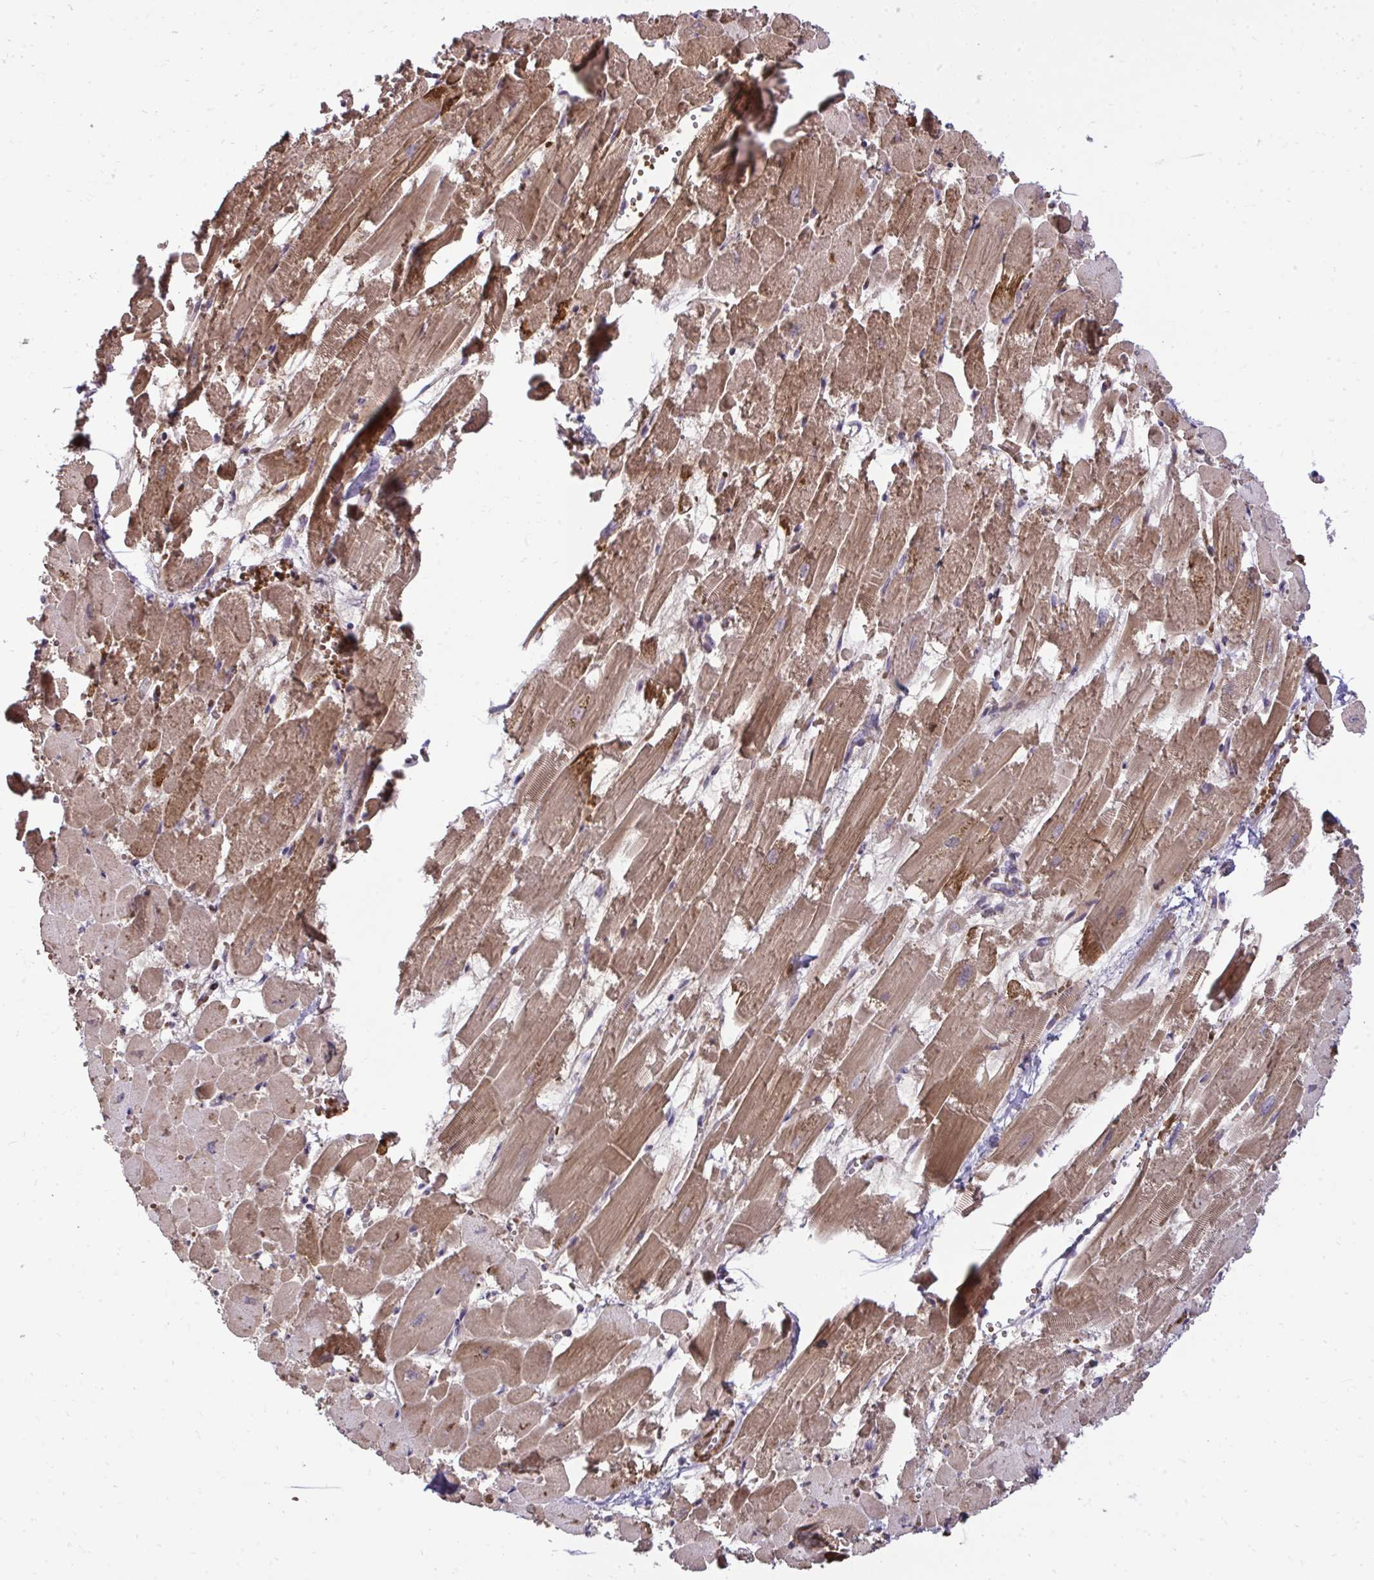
{"staining": {"intensity": "moderate", "quantity": ">75%", "location": "cytoplasmic/membranous"}, "tissue": "heart muscle", "cell_type": "Cardiomyocytes", "image_type": "normal", "snomed": [{"axis": "morphology", "description": "Normal tissue, NOS"}, {"axis": "topography", "description": "Heart"}], "caption": "Protein analysis of unremarkable heart muscle demonstrates moderate cytoplasmic/membranous expression in approximately >75% of cardiomyocytes.", "gene": "ZSCAN9", "patient": {"sex": "female", "age": 52}}